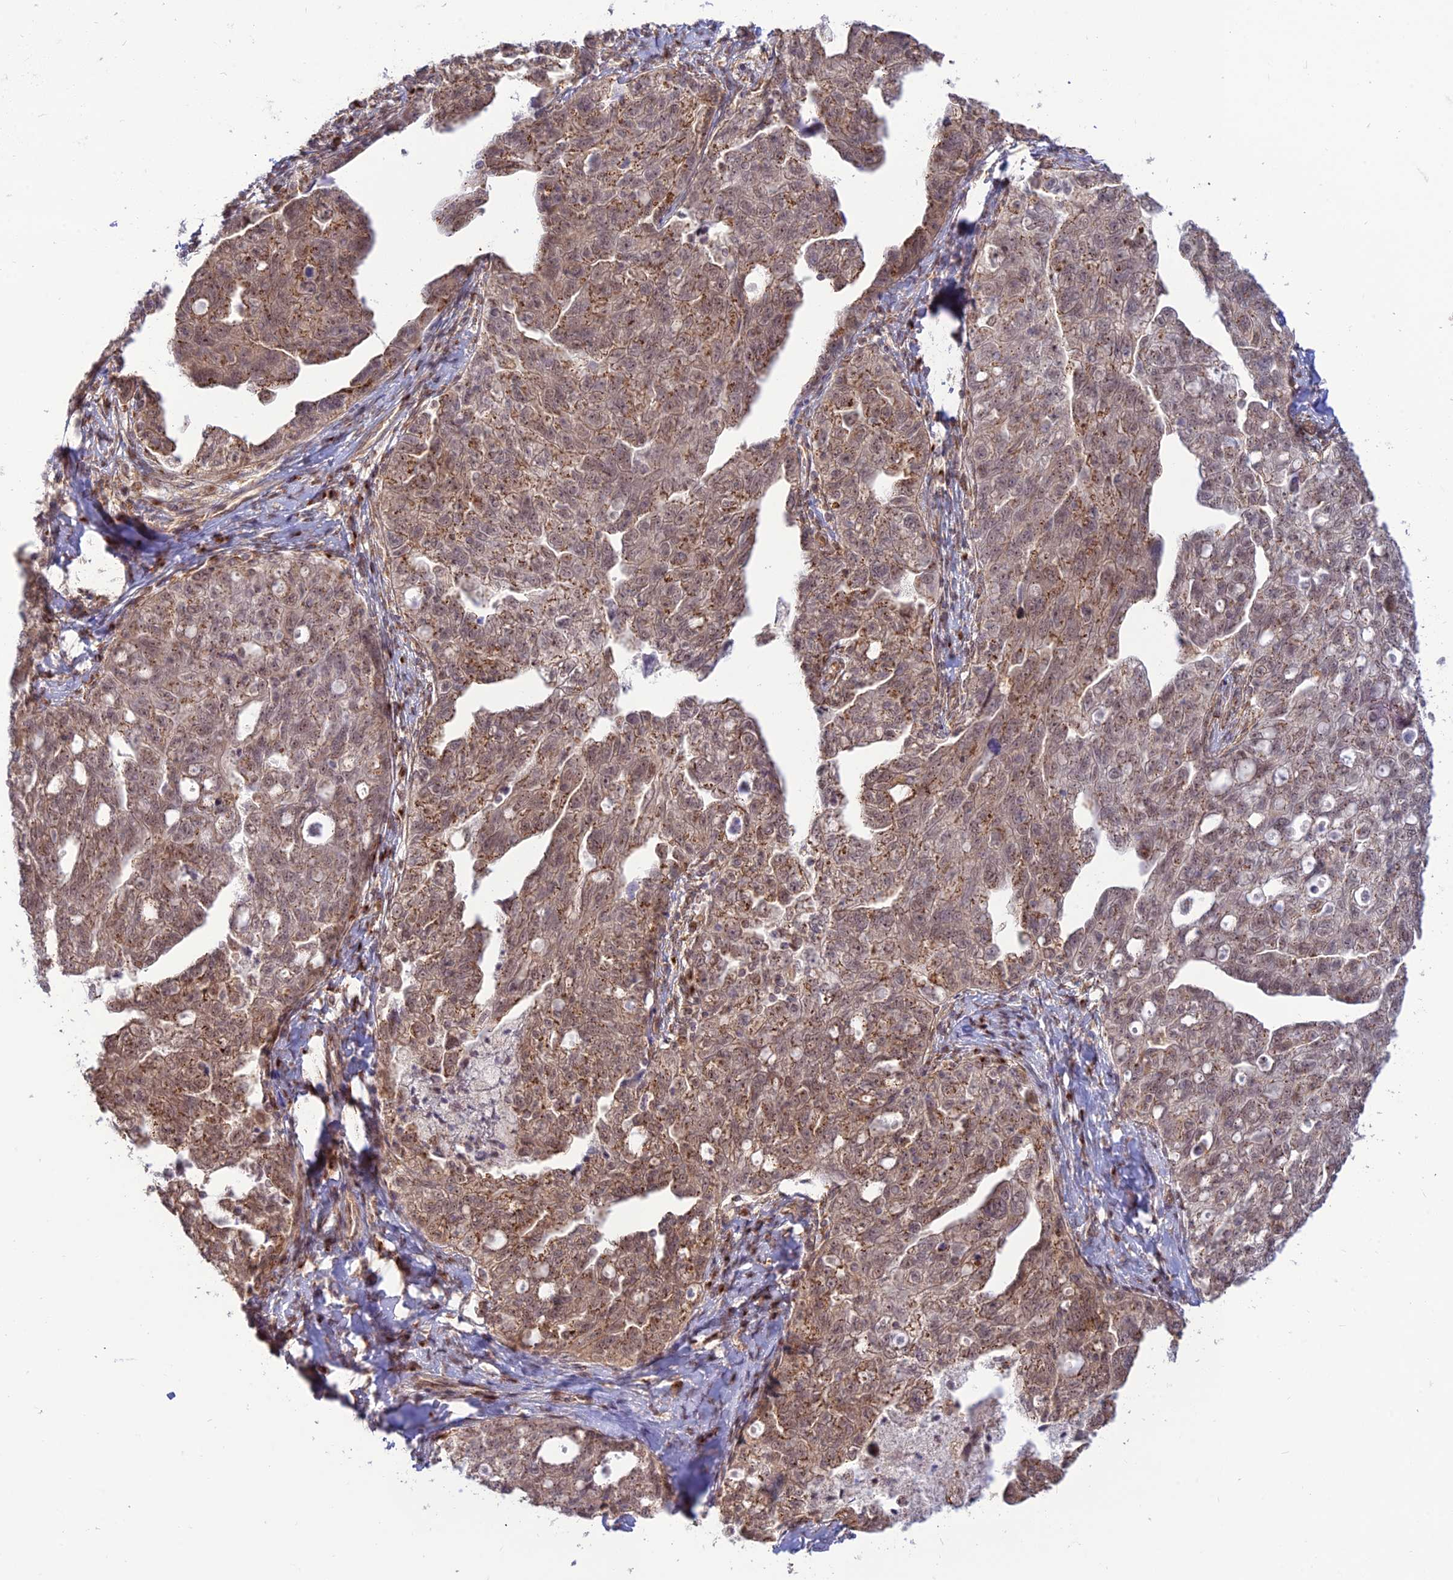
{"staining": {"intensity": "moderate", "quantity": ">75%", "location": "cytoplasmic/membranous"}, "tissue": "ovarian cancer", "cell_type": "Tumor cells", "image_type": "cancer", "snomed": [{"axis": "morphology", "description": "Carcinoma, NOS"}, {"axis": "morphology", "description": "Cystadenocarcinoma, serous, NOS"}, {"axis": "topography", "description": "Ovary"}], "caption": "Immunohistochemistry image of neoplastic tissue: ovarian cancer stained using immunohistochemistry demonstrates medium levels of moderate protein expression localized specifically in the cytoplasmic/membranous of tumor cells, appearing as a cytoplasmic/membranous brown color.", "gene": "GOLGA3", "patient": {"sex": "female", "age": 69}}